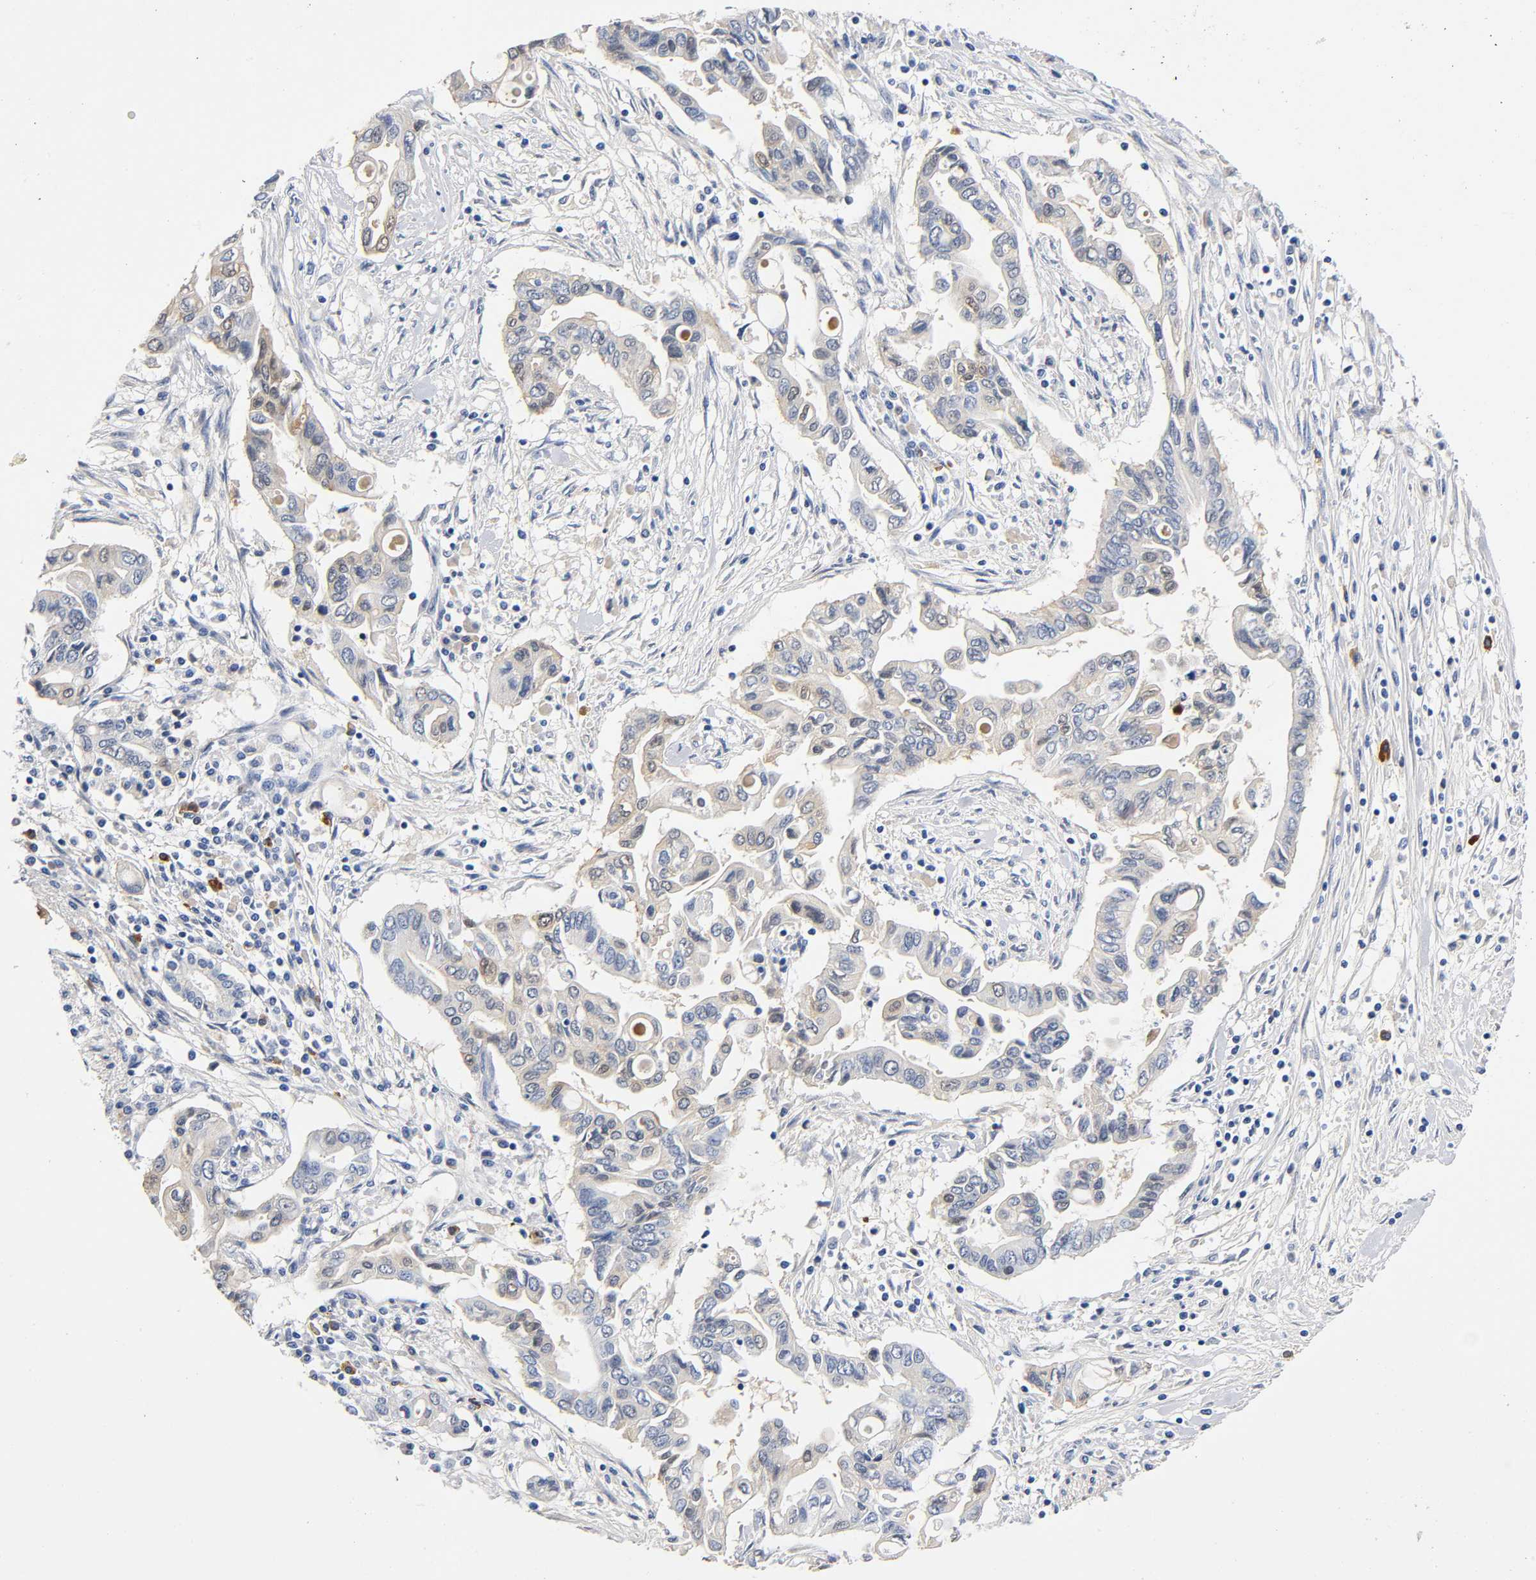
{"staining": {"intensity": "weak", "quantity": "25%-75%", "location": "cytoplasmic/membranous"}, "tissue": "pancreatic cancer", "cell_type": "Tumor cells", "image_type": "cancer", "snomed": [{"axis": "morphology", "description": "Adenocarcinoma, NOS"}, {"axis": "topography", "description": "Pancreas"}], "caption": "Brown immunohistochemical staining in pancreatic cancer (adenocarcinoma) shows weak cytoplasmic/membranous staining in about 25%-75% of tumor cells.", "gene": "TNC", "patient": {"sex": "female", "age": 57}}